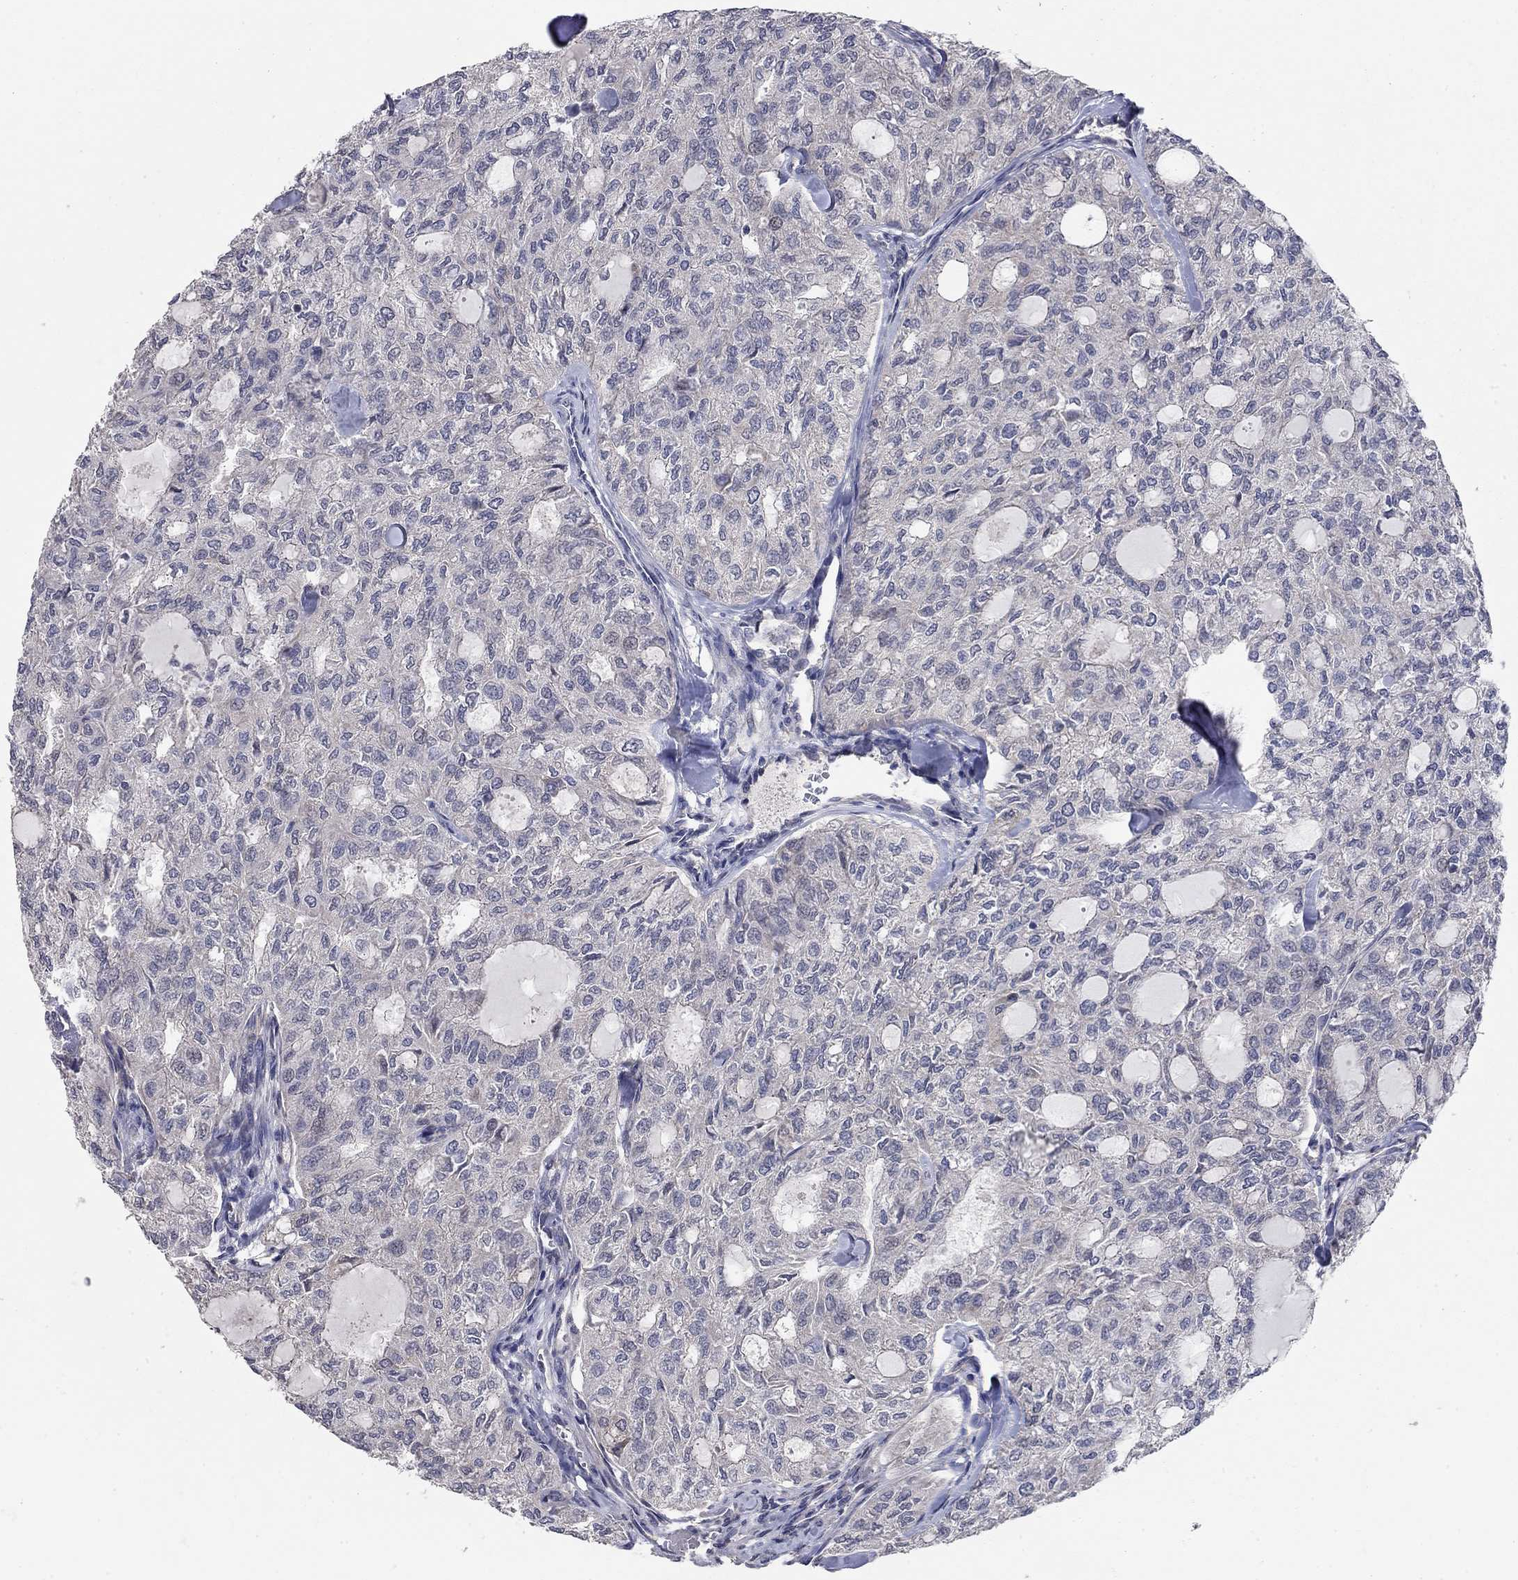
{"staining": {"intensity": "negative", "quantity": "none", "location": "none"}, "tissue": "thyroid cancer", "cell_type": "Tumor cells", "image_type": "cancer", "snomed": [{"axis": "morphology", "description": "Follicular adenoma carcinoma, NOS"}, {"axis": "topography", "description": "Thyroid gland"}], "caption": "This is an immunohistochemistry (IHC) micrograph of human thyroid cancer. There is no expression in tumor cells.", "gene": "WASF3", "patient": {"sex": "male", "age": 75}}